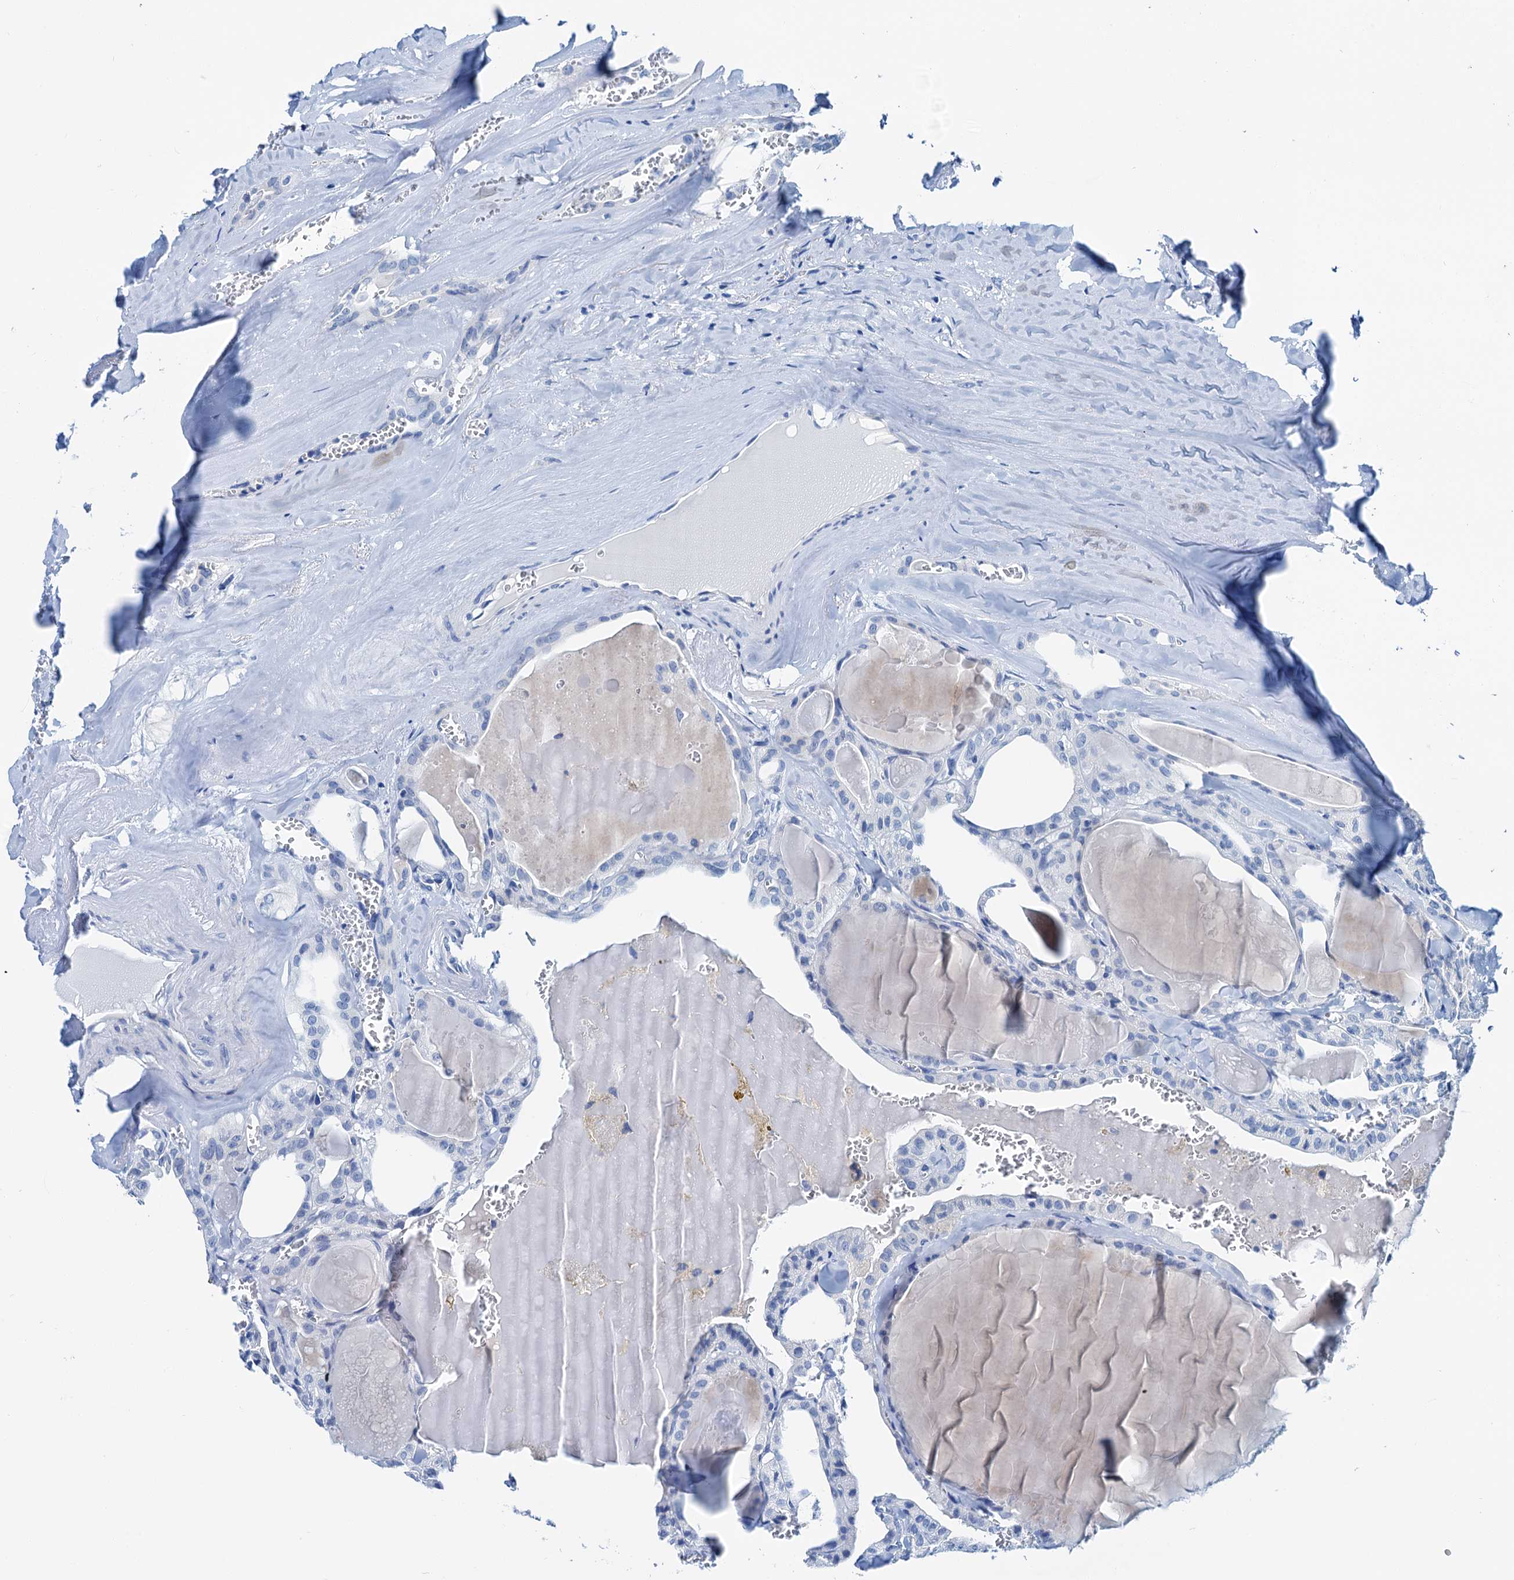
{"staining": {"intensity": "negative", "quantity": "none", "location": "none"}, "tissue": "thyroid cancer", "cell_type": "Tumor cells", "image_type": "cancer", "snomed": [{"axis": "morphology", "description": "Papillary adenocarcinoma, NOS"}, {"axis": "topography", "description": "Thyroid gland"}], "caption": "The IHC photomicrograph has no significant expression in tumor cells of papillary adenocarcinoma (thyroid) tissue.", "gene": "KNDC1", "patient": {"sex": "male", "age": 52}}